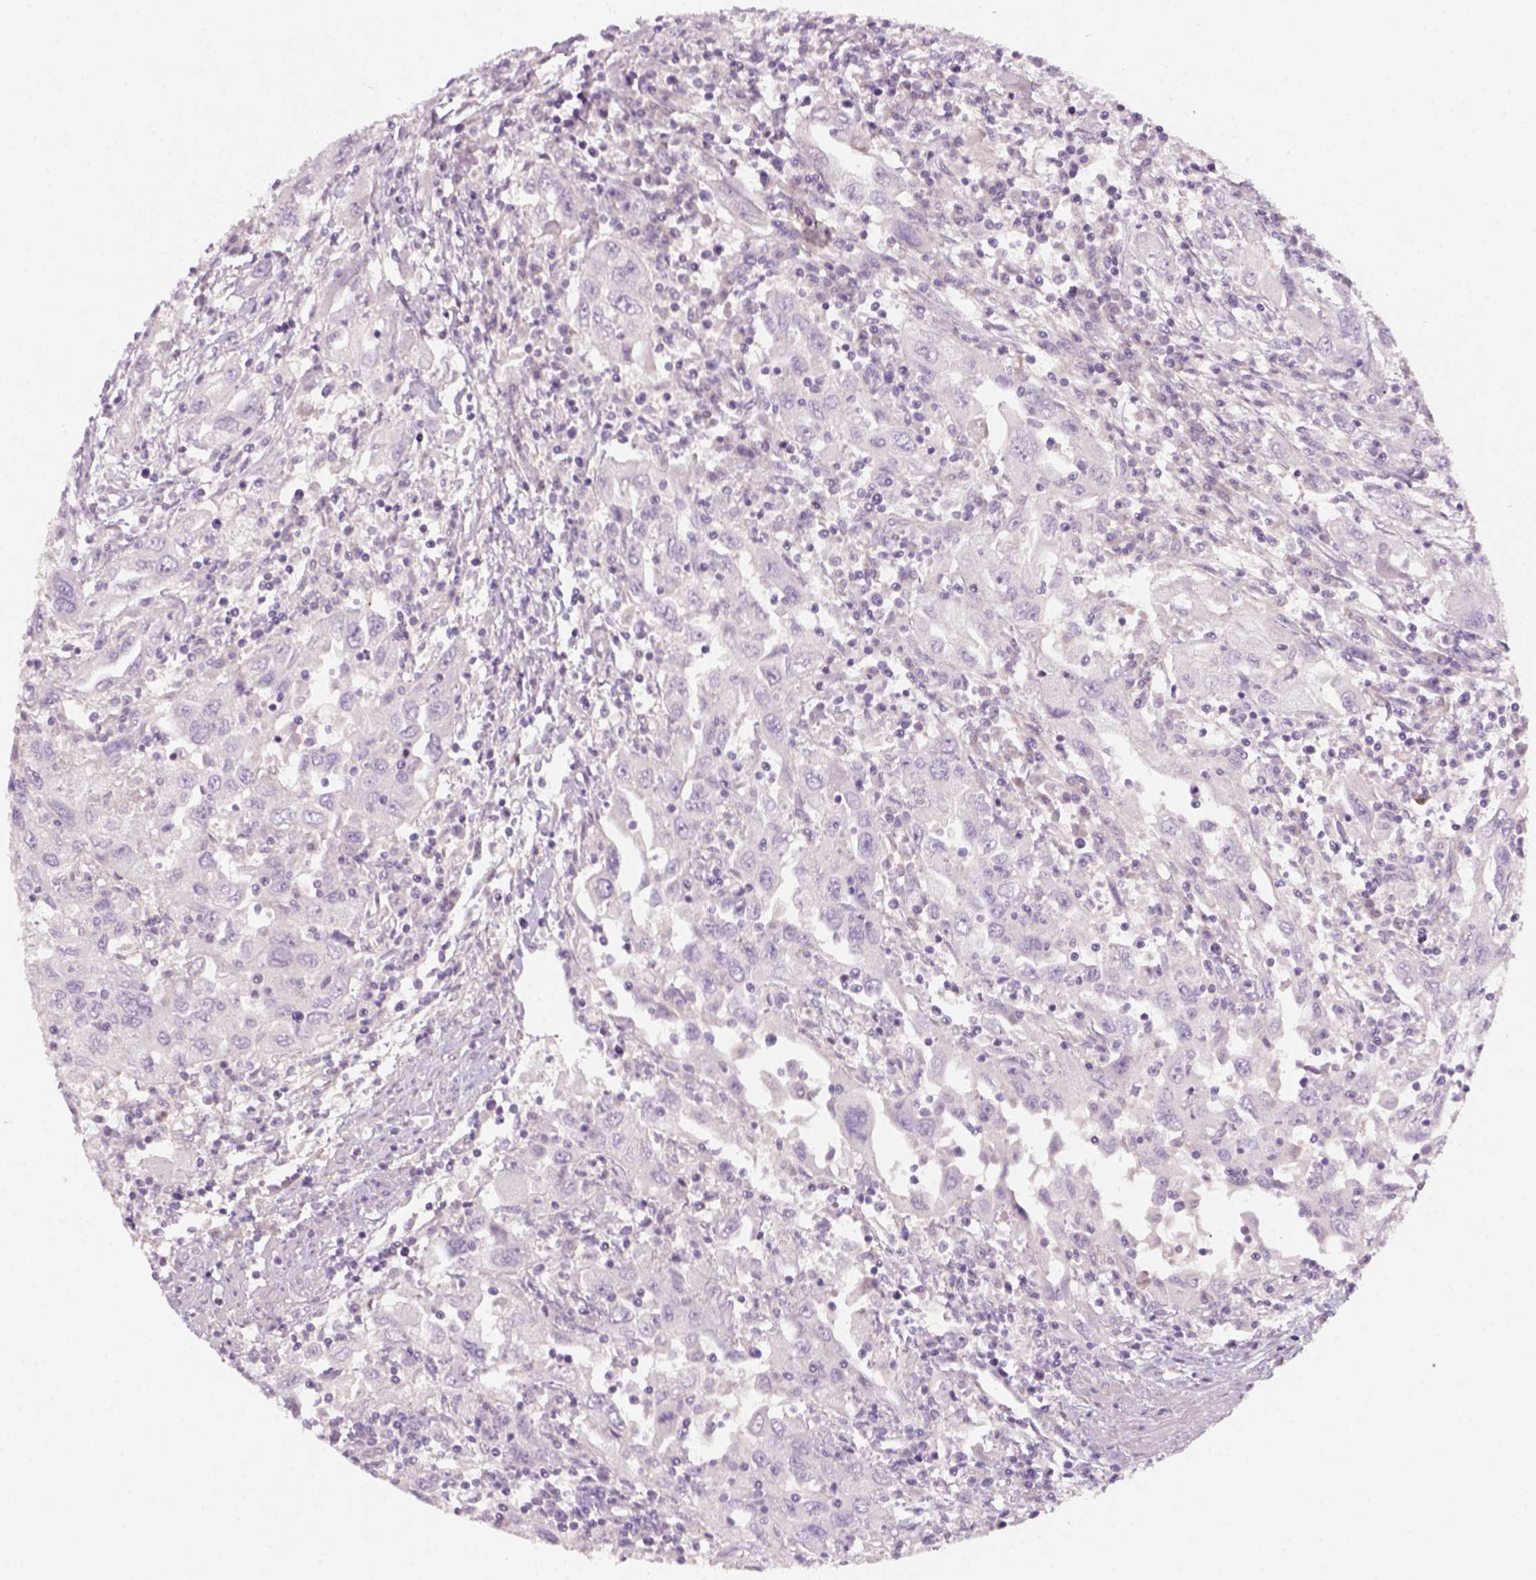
{"staining": {"intensity": "negative", "quantity": "none", "location": "none"}, "tissue": "urothelial cancer", "cell_type": "Tumor cells", "image_type": "cancer", "snomed": [{"axis": "morphology", "description": "Urothelial carcinoma, High grade"}, {"axis": "topography", "description": "Urinary bladder"}], "caption": "An immunohistochemistry photomicrograph of urothelial carcinoma (high-grade) is shown. There is no staining in tumor cells of urothelial carcinoma (high-grade).", "gene": "KRT25", "patient": {"sex": "male", "age": 76}}